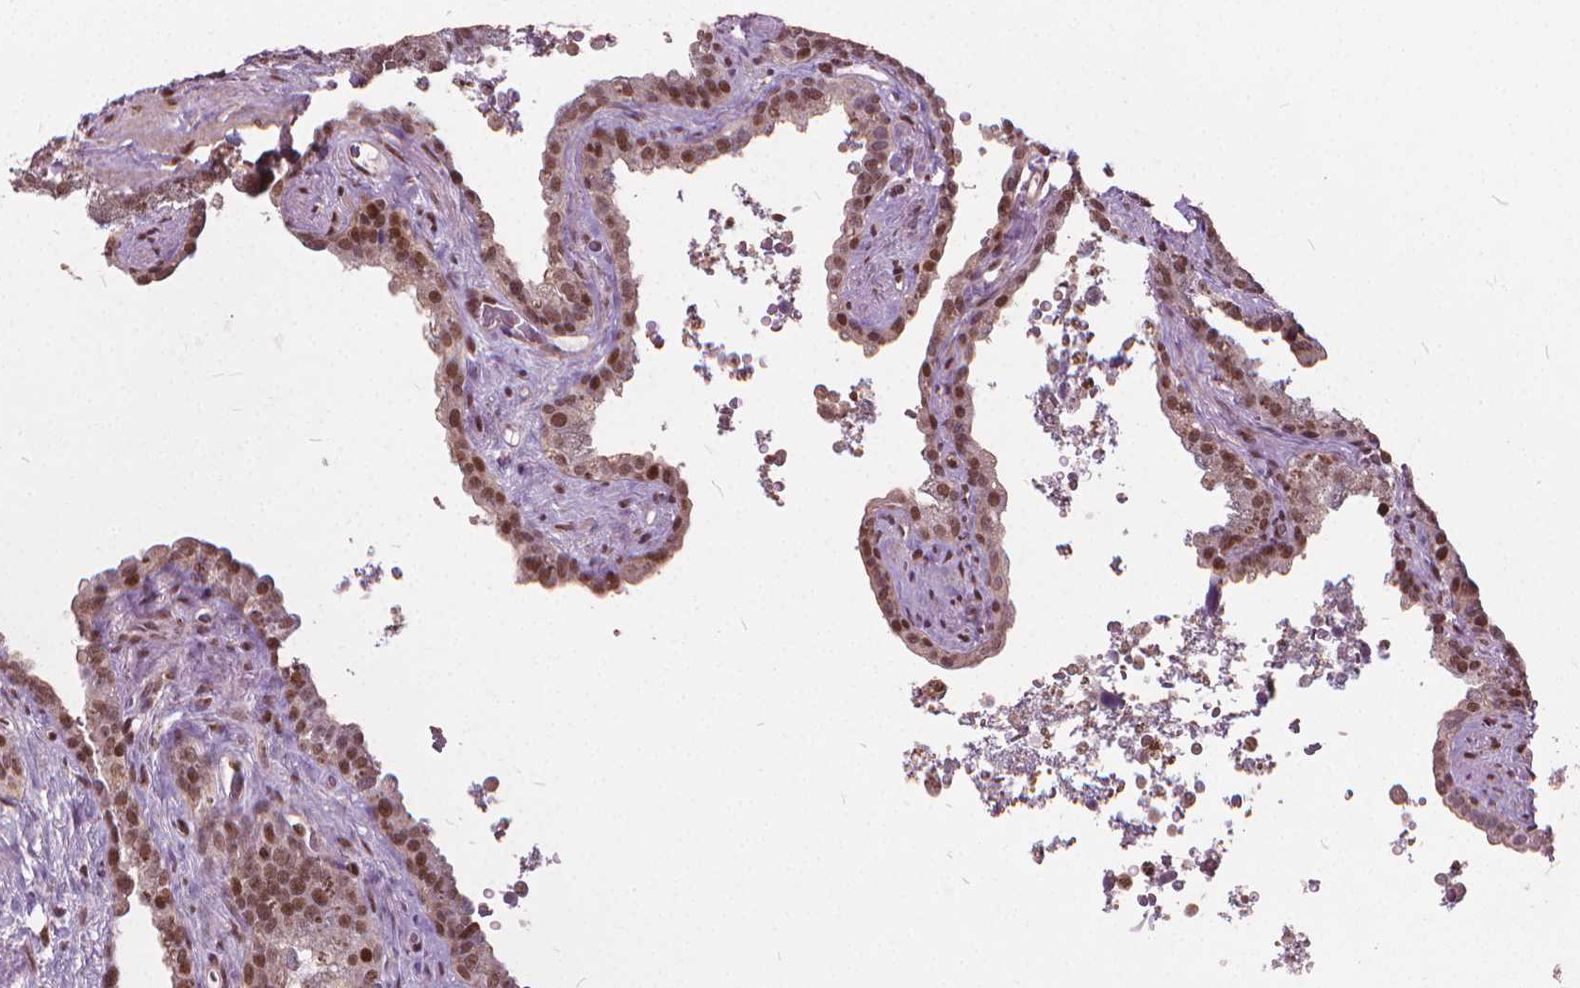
{"staining": {"intensity": "moderate", "quantity": ">75%", "location": "nuclear"}, "tissue": "seminal vesicle", "cell_type": "Glandular cells", "image_type": "normal", "snomed": [{"axis": "morphology", "description": "Normal tissue, NOS"}, {"axis": "topography", "description": "Prostate"}, {"axis": "topography", "description": "Seminal veicle"}], "caption": "DAB (3,3'-diaminobenzidine) immunohistochemical staining of benign seminal vesicle reveals moderate nuclear protein positivity in about >75% of glandular cells. The staining was performed using DAB (3,3'-diaminobenzidine) to visualize the protein expression in brown, while the nuclei were stained in blue with hematoxylin (Magnification: 20x).", "gene": "STAT5B", "patient": {"sex": "male", "age": 71}}